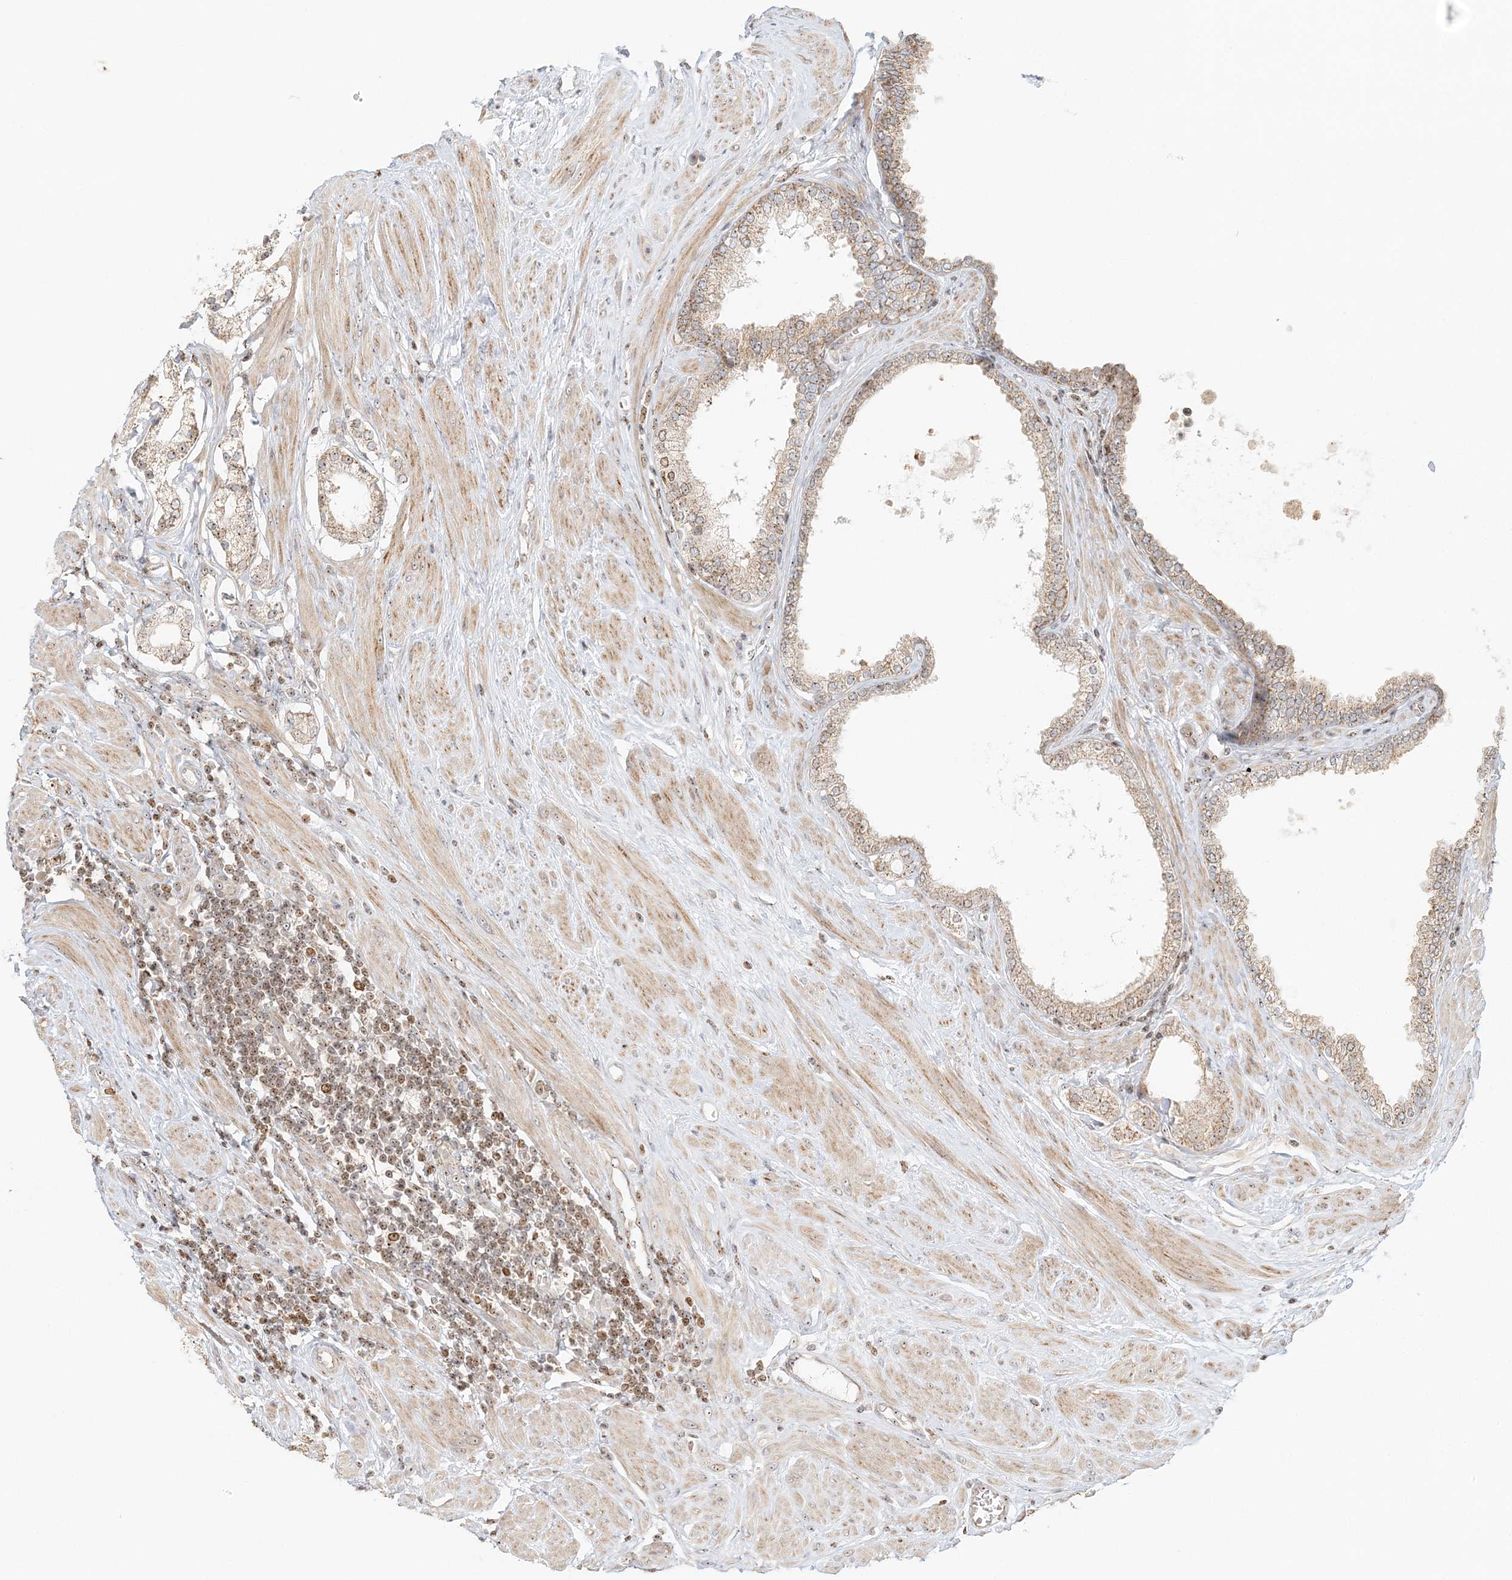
{"staining": {"intensity": "weak", "quantity": "25%-75%", "location": "nuclear"}, "tissue": "prostate cancer", "cell_type": "Tumor cells", "image_type": "cancer", "snomed": [{"axis": "morphology", "description": "Adenocarcinoma, Low grade"}, {"axis": "topography", "description": "Prostate"}], "caption": "This is a micrograph of IHC staining of prostate adenocarcinoma (low-grade), which shows weak positivity in the nuclear of tumor cells.", "gene": "UBE2F", "patient": {"sex": "male", "age": 62}}